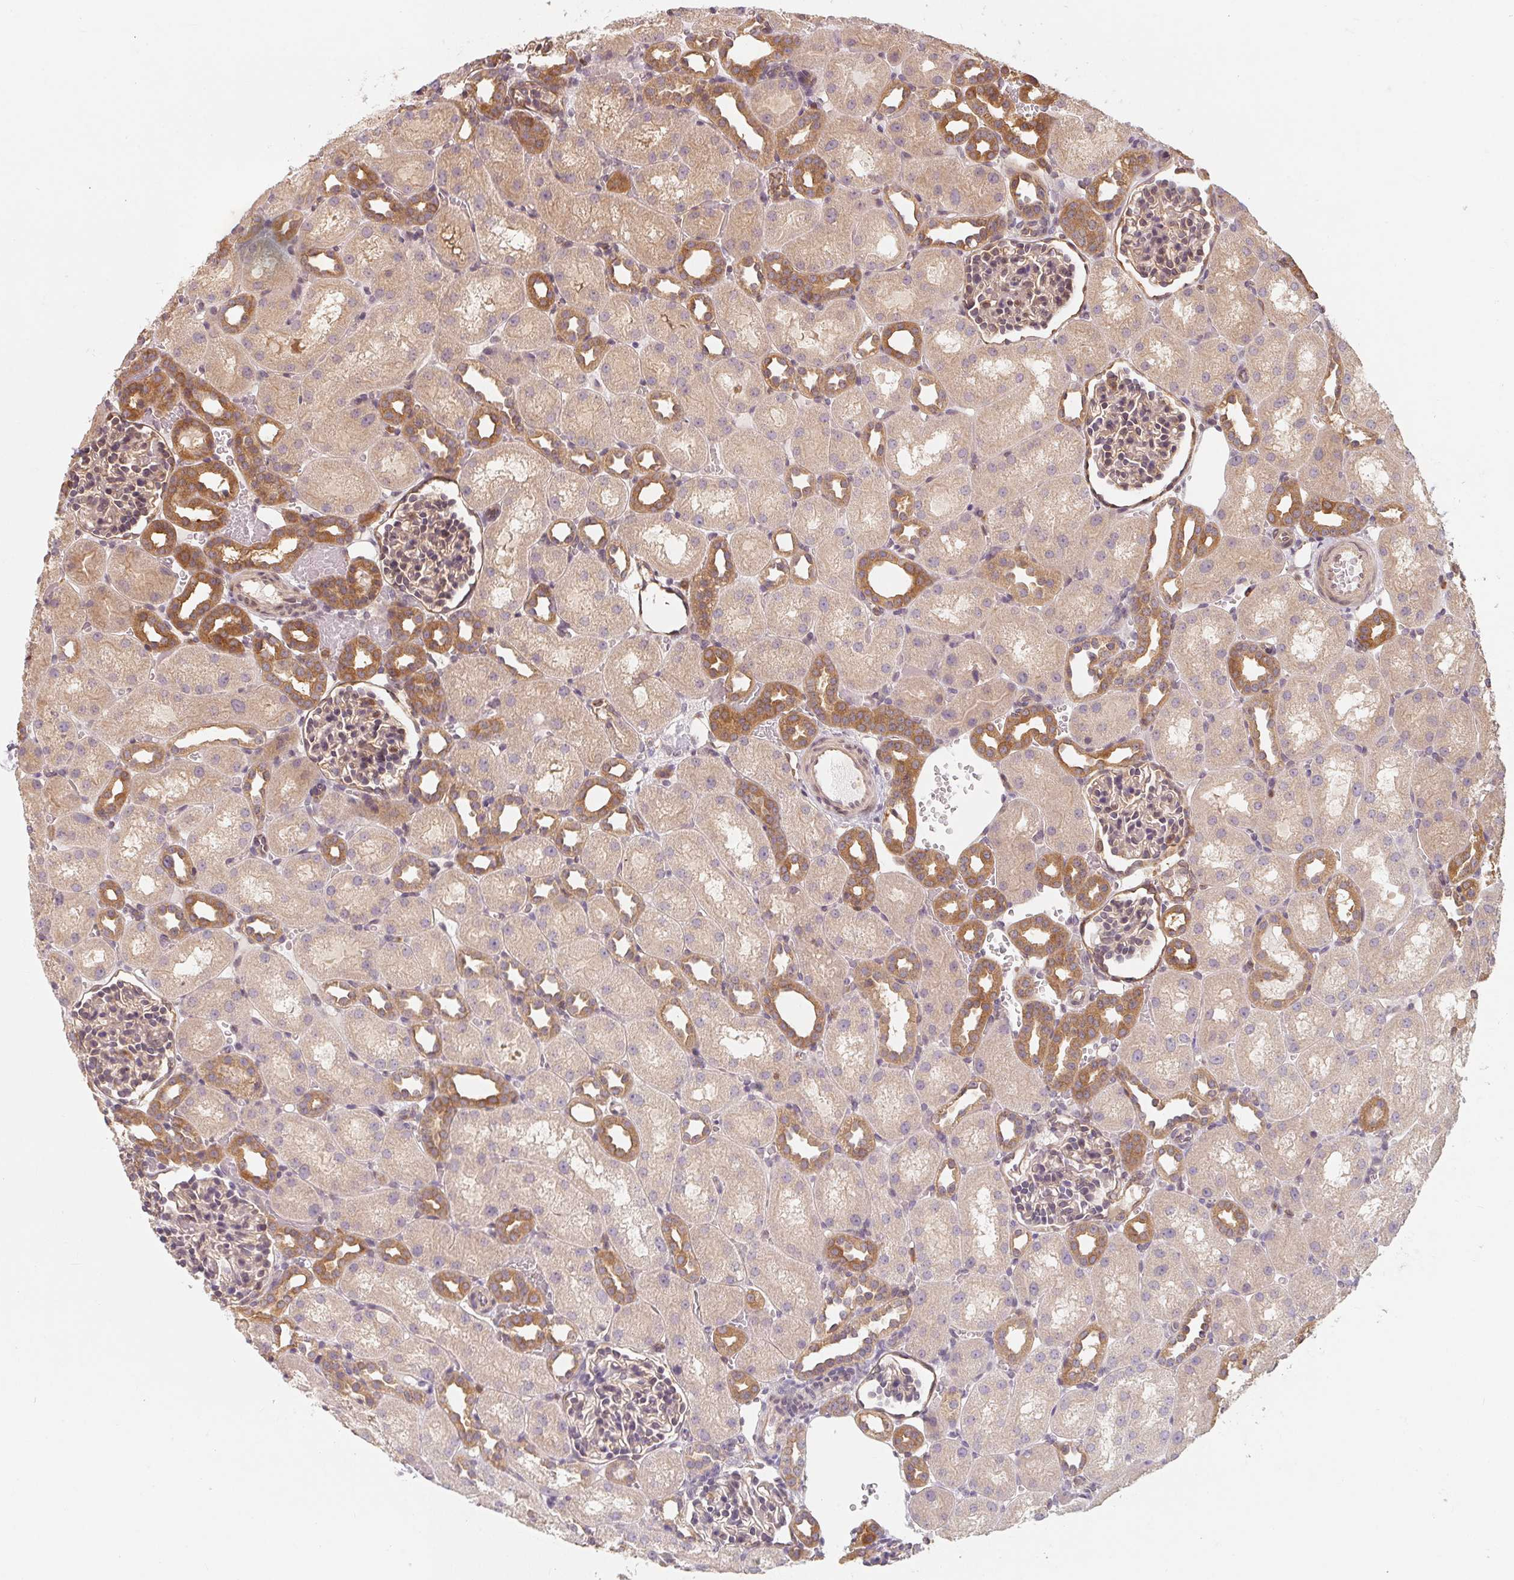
{"staining": {"intensity": "weak", "quantity": "25%-75%", "location": "cytoplasmic/membranous,nuclear"}, "tissue": "kidney", "cell_type": "Cells in glomeruli", "image_type": "normal", "snomed": [{"axis": "morphology", "description": "Normal tissue, NOS"}, {"axis": "topography", "description": "Kidney"}], "caption": "An immunohistochemistry histopathology image of benign tissue is shown. Protein staining in brown shows weak cytoplasmic/membranous,nuclear positivity in kidney within cells in glomeruli. (Brightfield microscopy of DAB IHC at high magnification).", "gene": "ANKRD13A", "patient": {"sex": "male", "age": 1}}